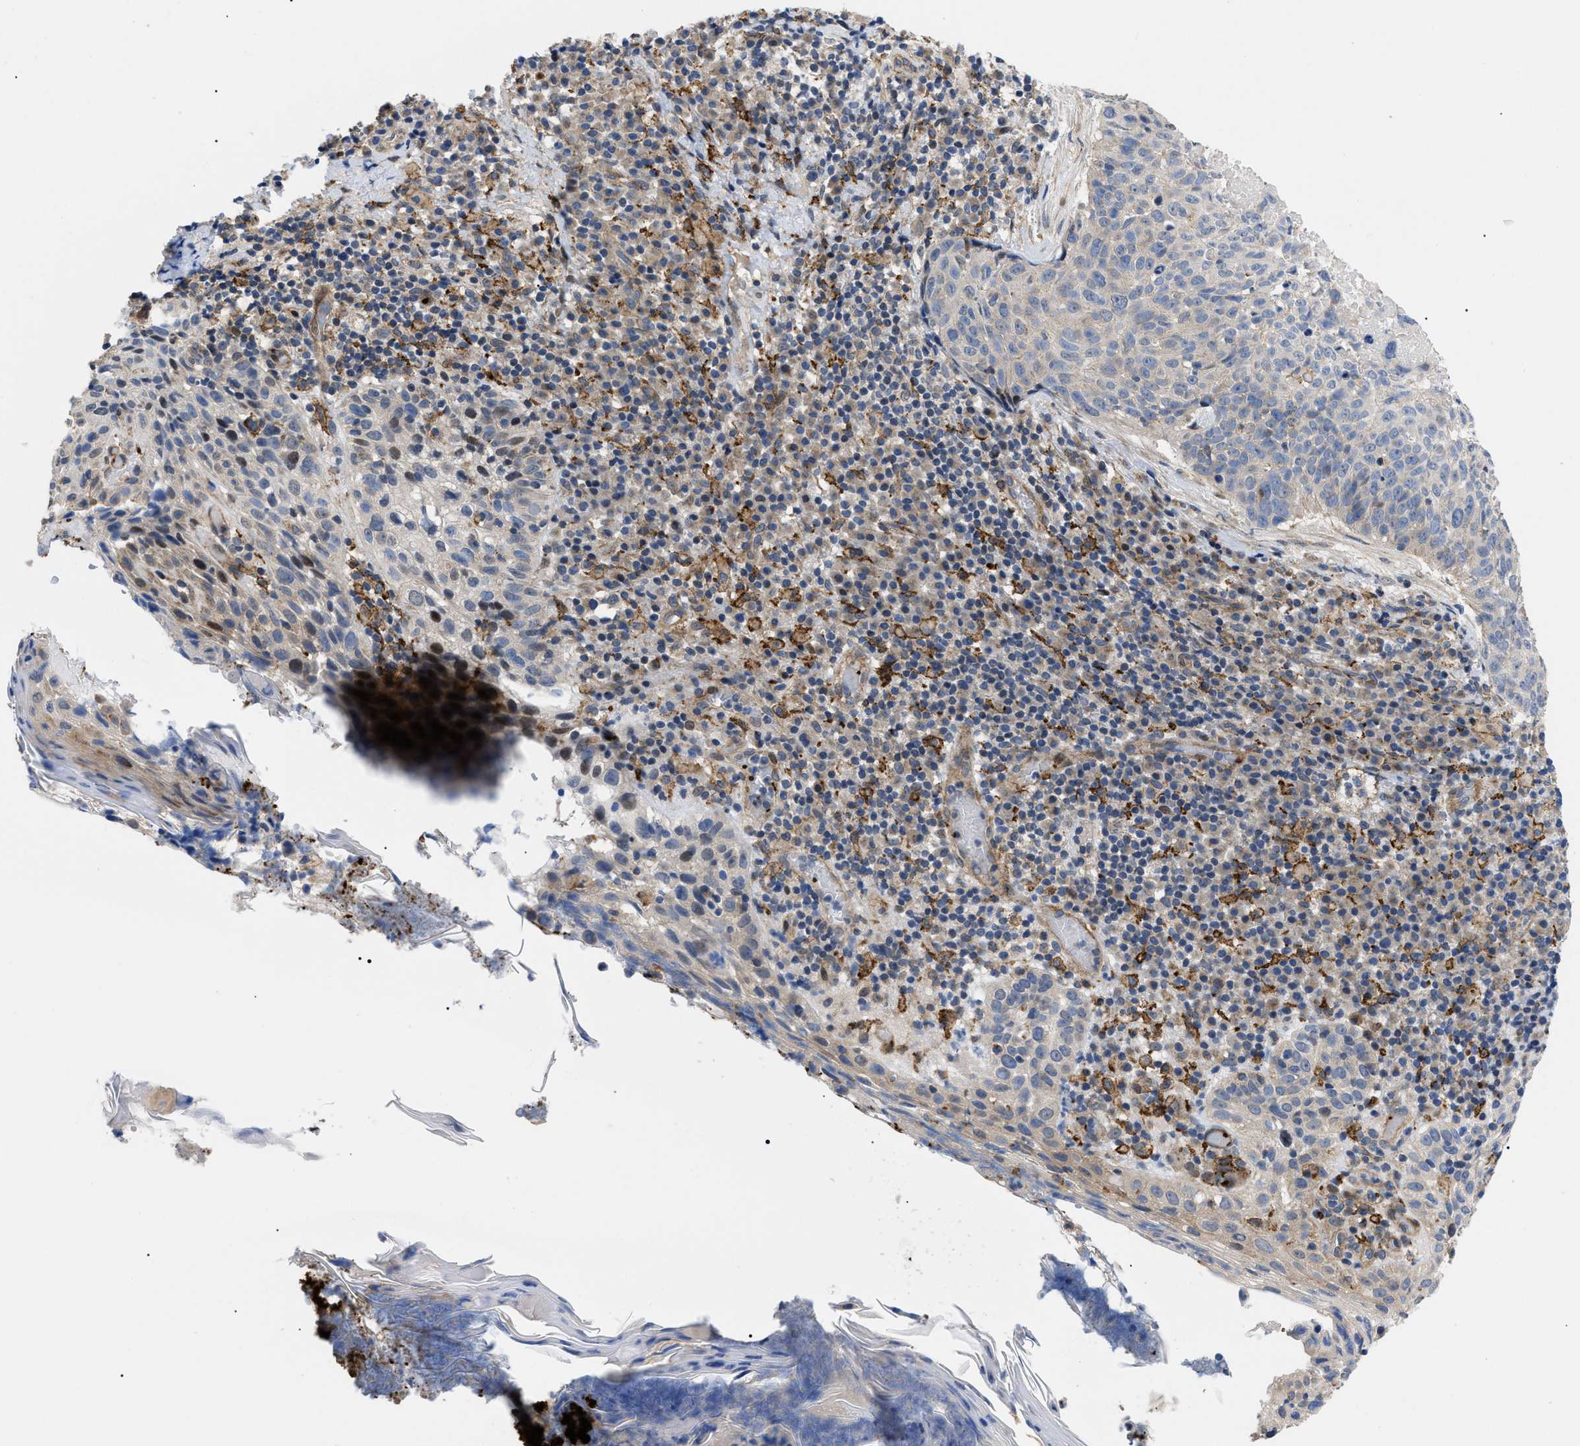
{"staining": {"intensity": "weak", "quantity": "25%-75%", "location": "cytoplasmic/membranous"}, "tissue": "skin cancer", "cell_type": "Tumor cells", "image_type": "cancer", "snomed": [{"axis": "morphology", "description": "Squamous cell carcinoma in situ, NOS"}, {"axis": "morphology", "description": "Squamous cell carcinoma, NOS"}, {"axis": "topography", "description": "Skin"}], "caption": "Protein analysis of squamous cell carcinoma (skin) tissue shows weak cytoplasmic/membranous staining in about 25%-75% of tumor cells.", "gene": "SFXN5", "patient": {"sex": "male", "age": 93}}